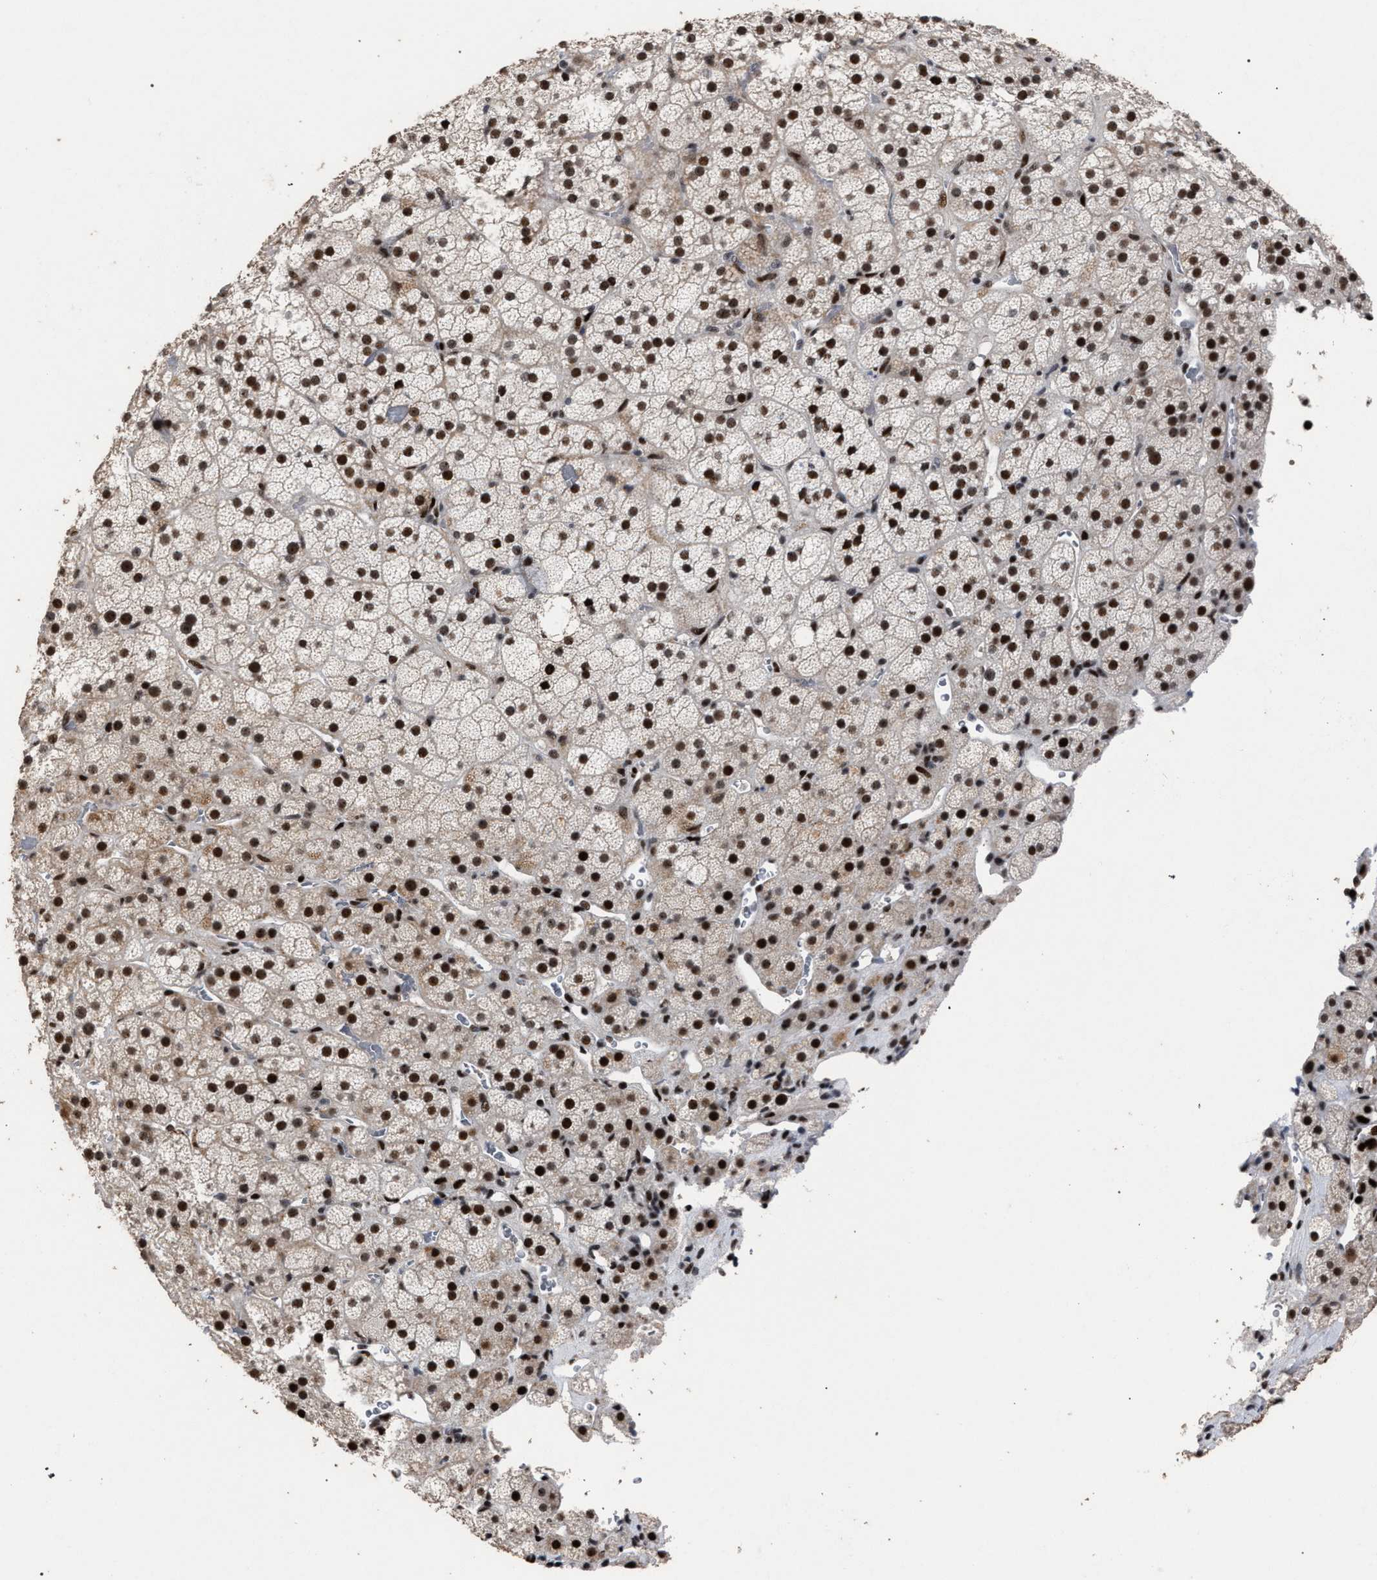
{"staining": {"intensity": "strong", "quantity": ">75%", "location": "nuclear"}, "tissue": "adrenal gland", "cell_type": "Glandular cells", "image_type": "normal", "snomed": [{"axis": "morphology", "description": "Normal tissue, NOS"}, {"axis": "topography", "description": "Adrenal gland"}], "caption": "Adrenal gland stained with IHC shows strong nuclear expression in about >75% of glandular cells.", "gene": "TP53BP1", "patient": {"sex": "male", "age": 57}}